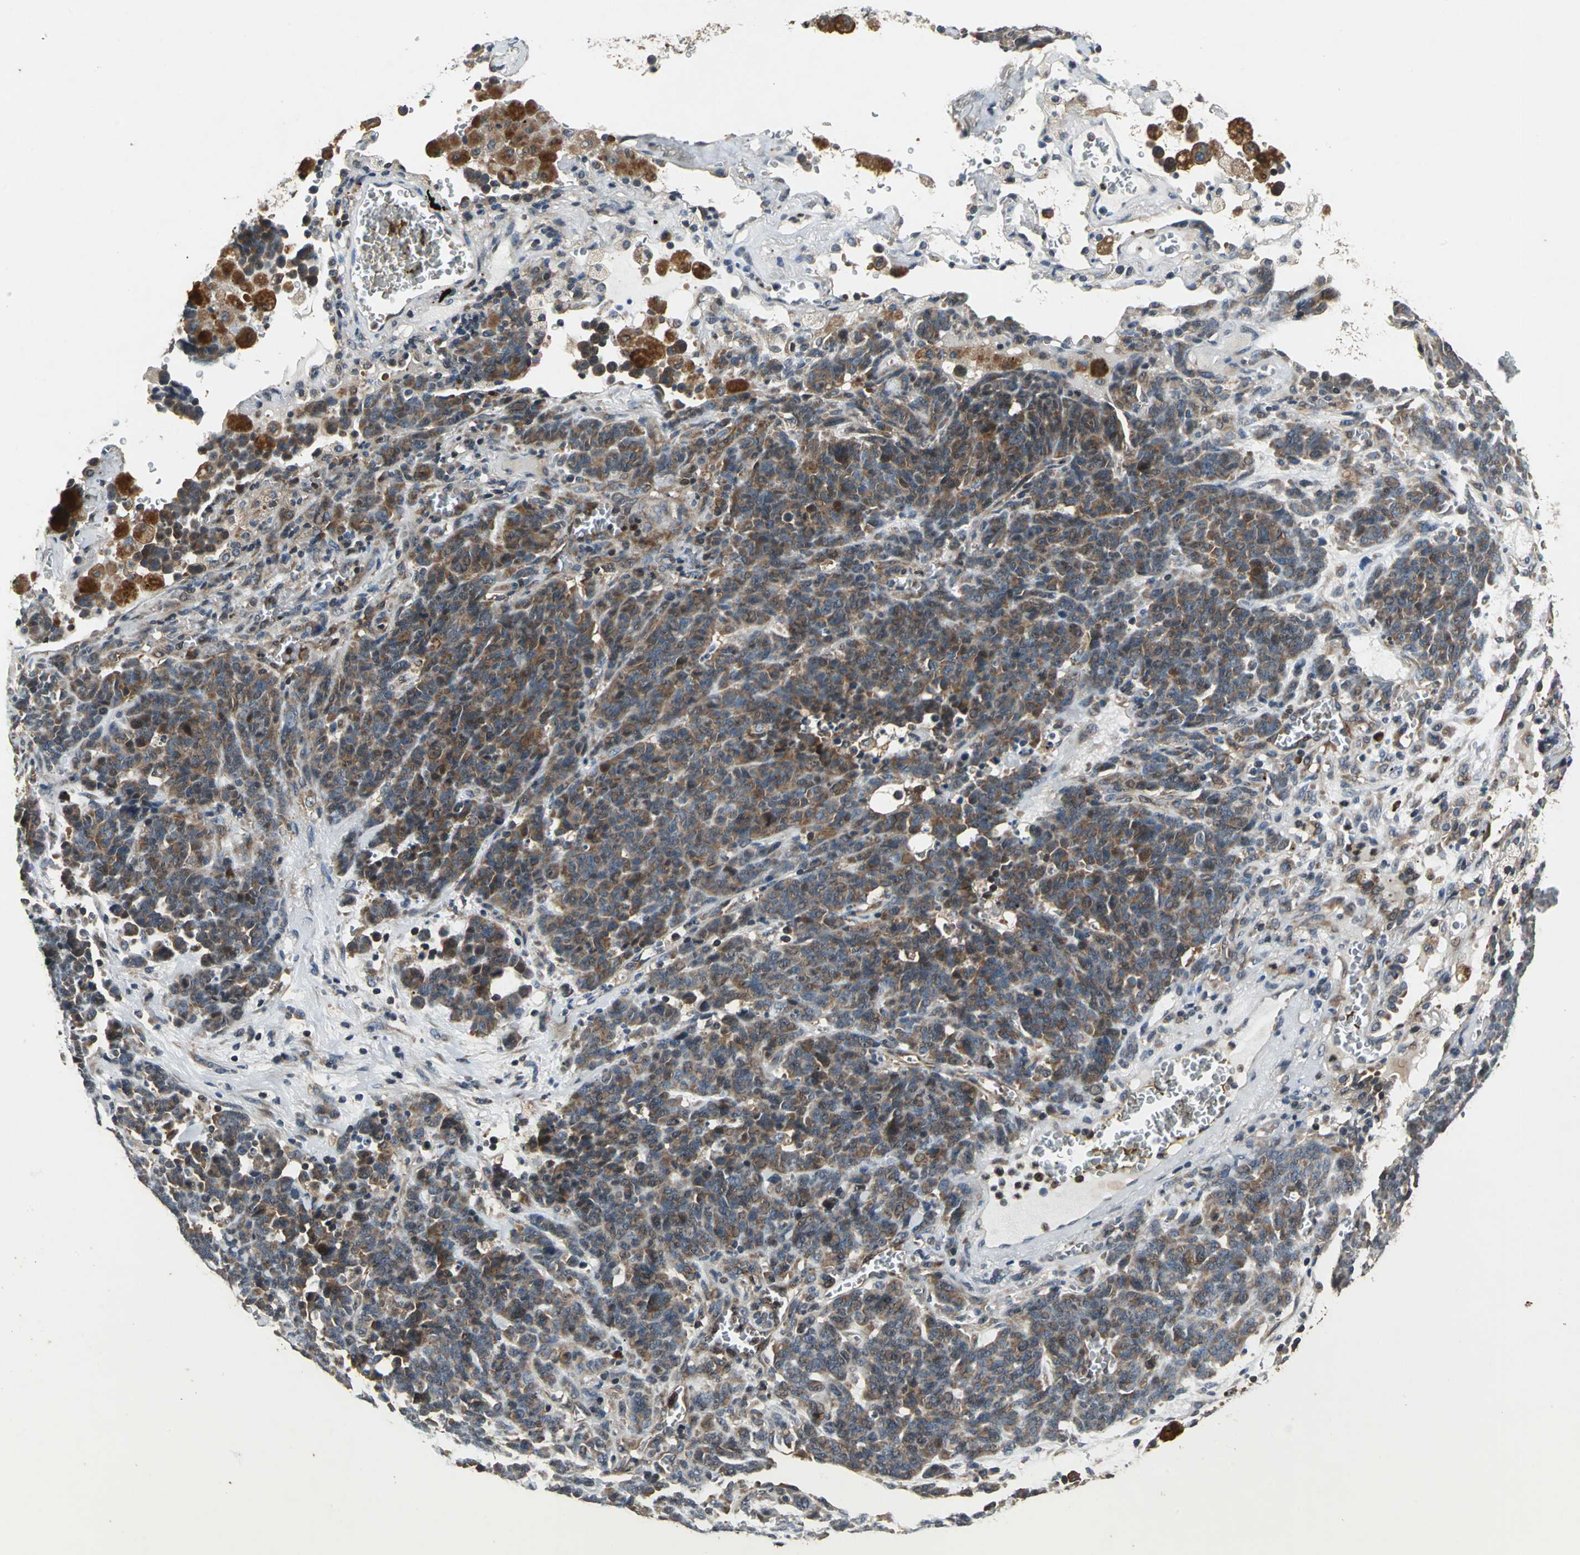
{"staining": {"intensity": "moderate", "quantity": "25%-75%", "location": "cytoplasmic/membranous"}, "tissue": "lung cancer", "cell_type": "Tumor cells", "image_type": "cancer", "snomed": [{"axis": "morphology", "description": "Neoplasm, malignant, NOS"}, {"axis": "topography", "description": "Lung"}], "caption": "Immunohistochemical staining of human lung cancer shows moderate cytoplasmic/membranous protein positivity in about 25%-75% of tumor cells.", "gene": "EIF2B2", "patient": {"sex": "female", "age": 58}}